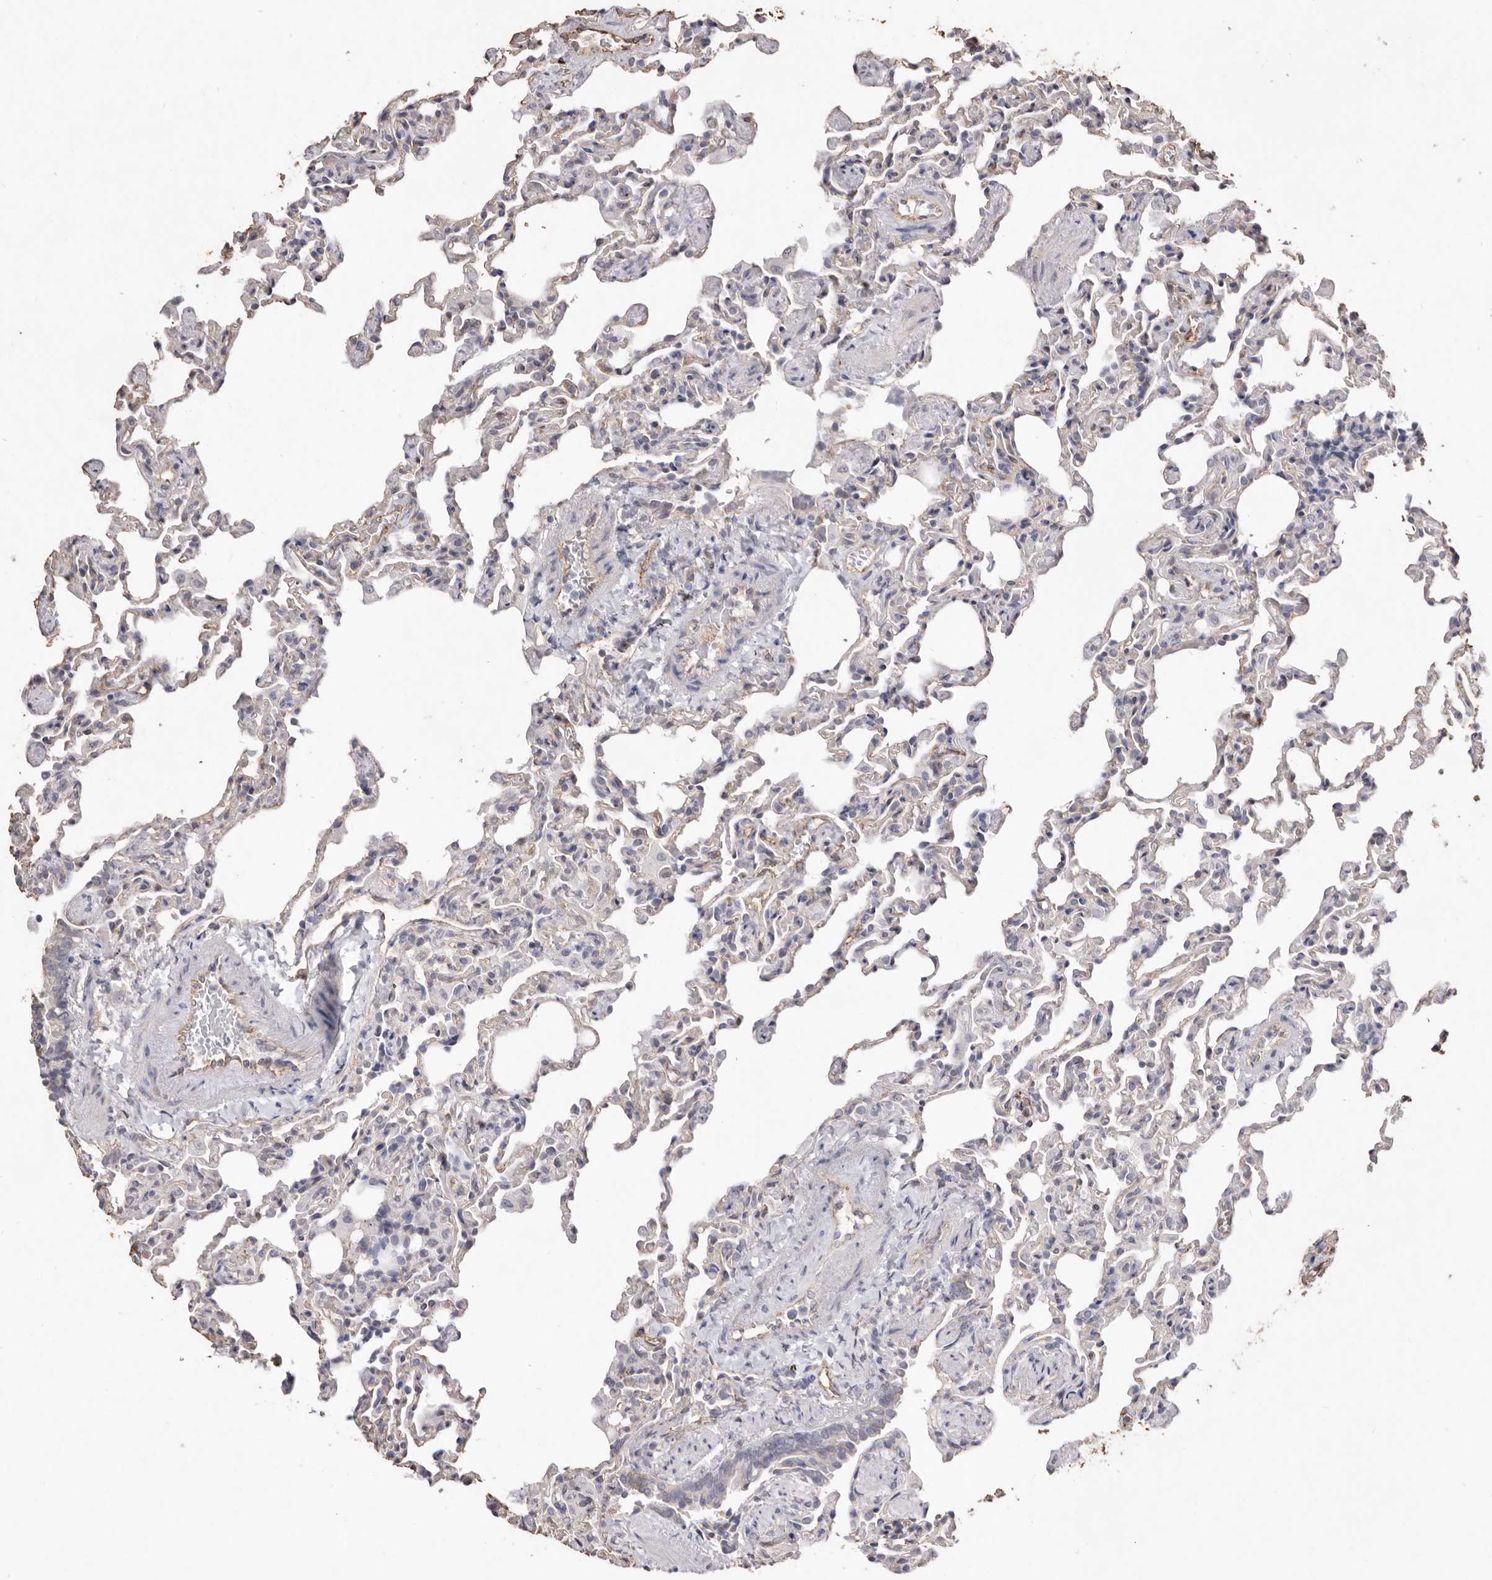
{"staining": {"intensity": "weak", "quantity": "<25%", "location": "cytoplasmic/membranous"}, "tissue": "lung", "cell_type": "Alveolar cells", "image_type": "normal", "snomed": [{"axis": "morphology", "description": "Normal tissue, NOS"}, {"axis": "topography", "description": "Lung"}], "caption": "DAB (3,3'-diaminobenzidine) immunohistochemical staining of benign lung exhibits no significant expression in alveolar cells. (Brightfield microscopy of DAB IHC at high magnification).", "gene": "ZYG11B", "patient": {"sex": "male", "age": 20}}